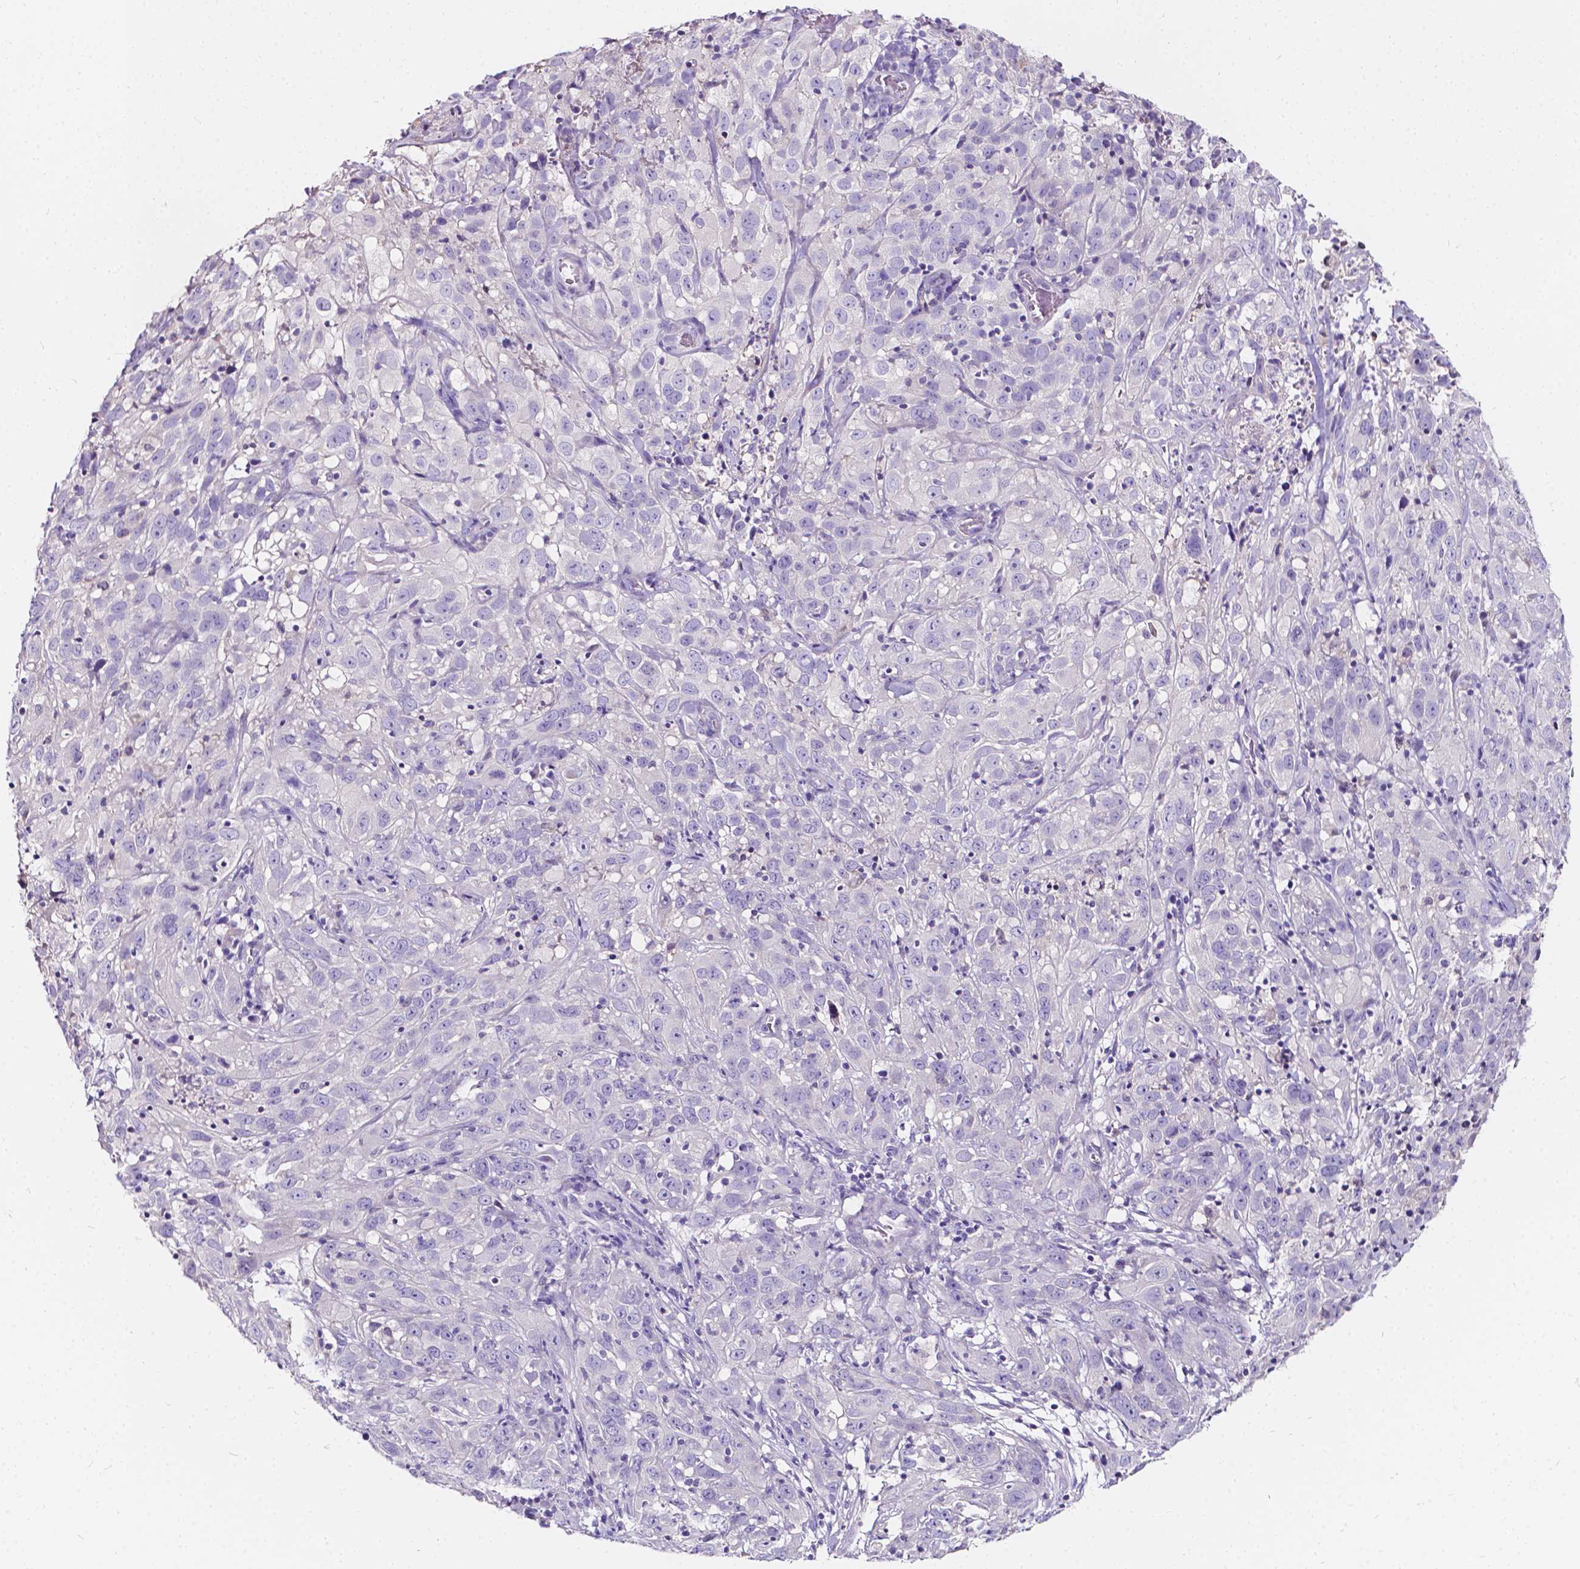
{"staining": {"intensity": "negative", "quantity": "none", "location": "none"}, "tissue": "cervical cancer", "cell_type": "Tumor cells", "image_type": "cancer", "snomed": [{"axis": "morphology", "description": "Squamous cell carcinoma, NOS"}, {"axis": "topography", "description": "Cervix"}], "caption": "There is no significant positivity in tumor cells of cervical cancer.", "gene": "CLSTN2", "patient": {"sex": "female", "age": 32}}